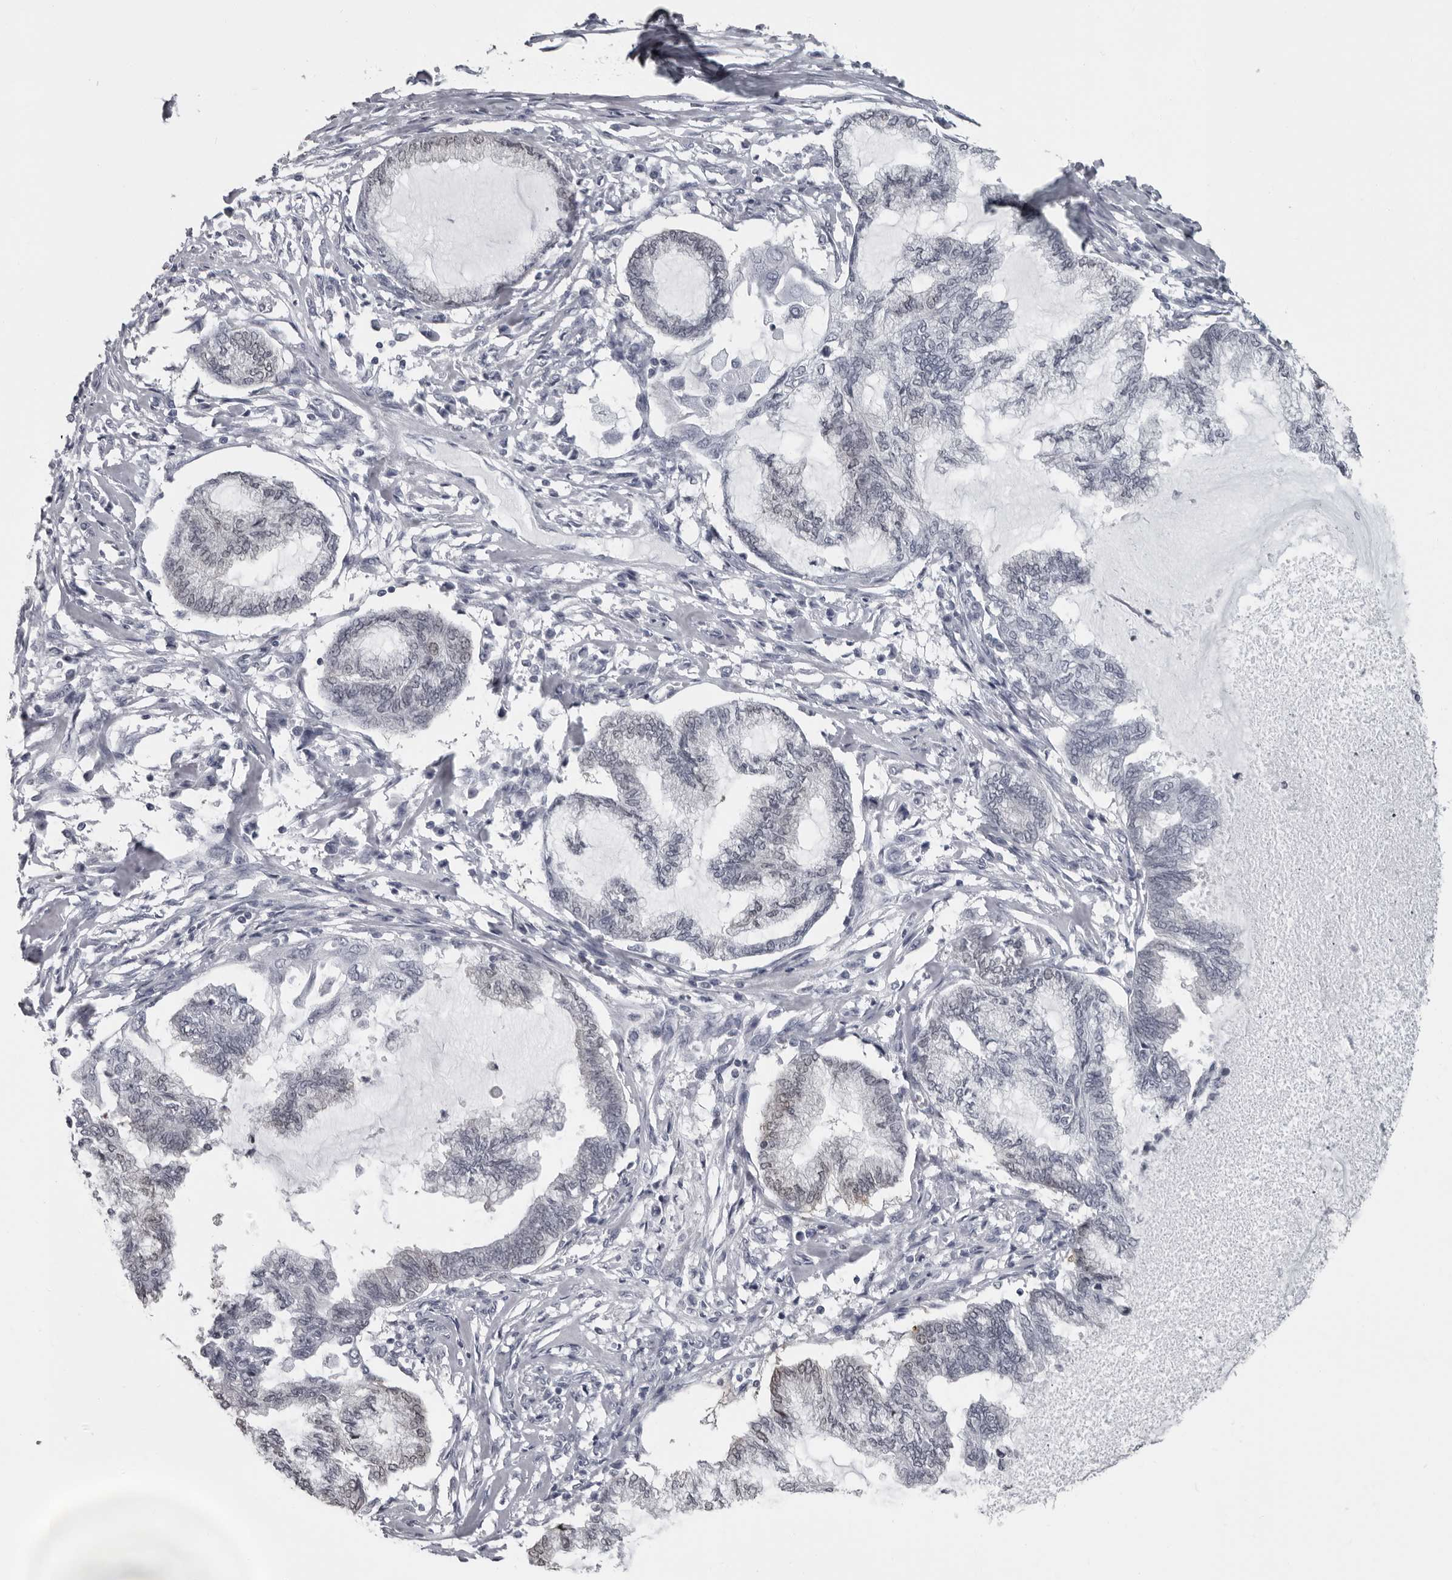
{"staining": {"intensity": "negative", "quantity": "none", "location": "none"}, "tissue": "endometrial cancer", "cell_type": "Tumor cells", "image_type": "cancer", "snomed": [{"axis": "morphology", "description": "Adenocarcinoma, NOS"}, {"axis": "topography", "description": "Endometrium"}], "caption": "An image of endometrial cancer stained for a protein reveals no brown staining in tumor cells.", "gene": "LZIC", "patient": {"sex": "female", "age": 86}}